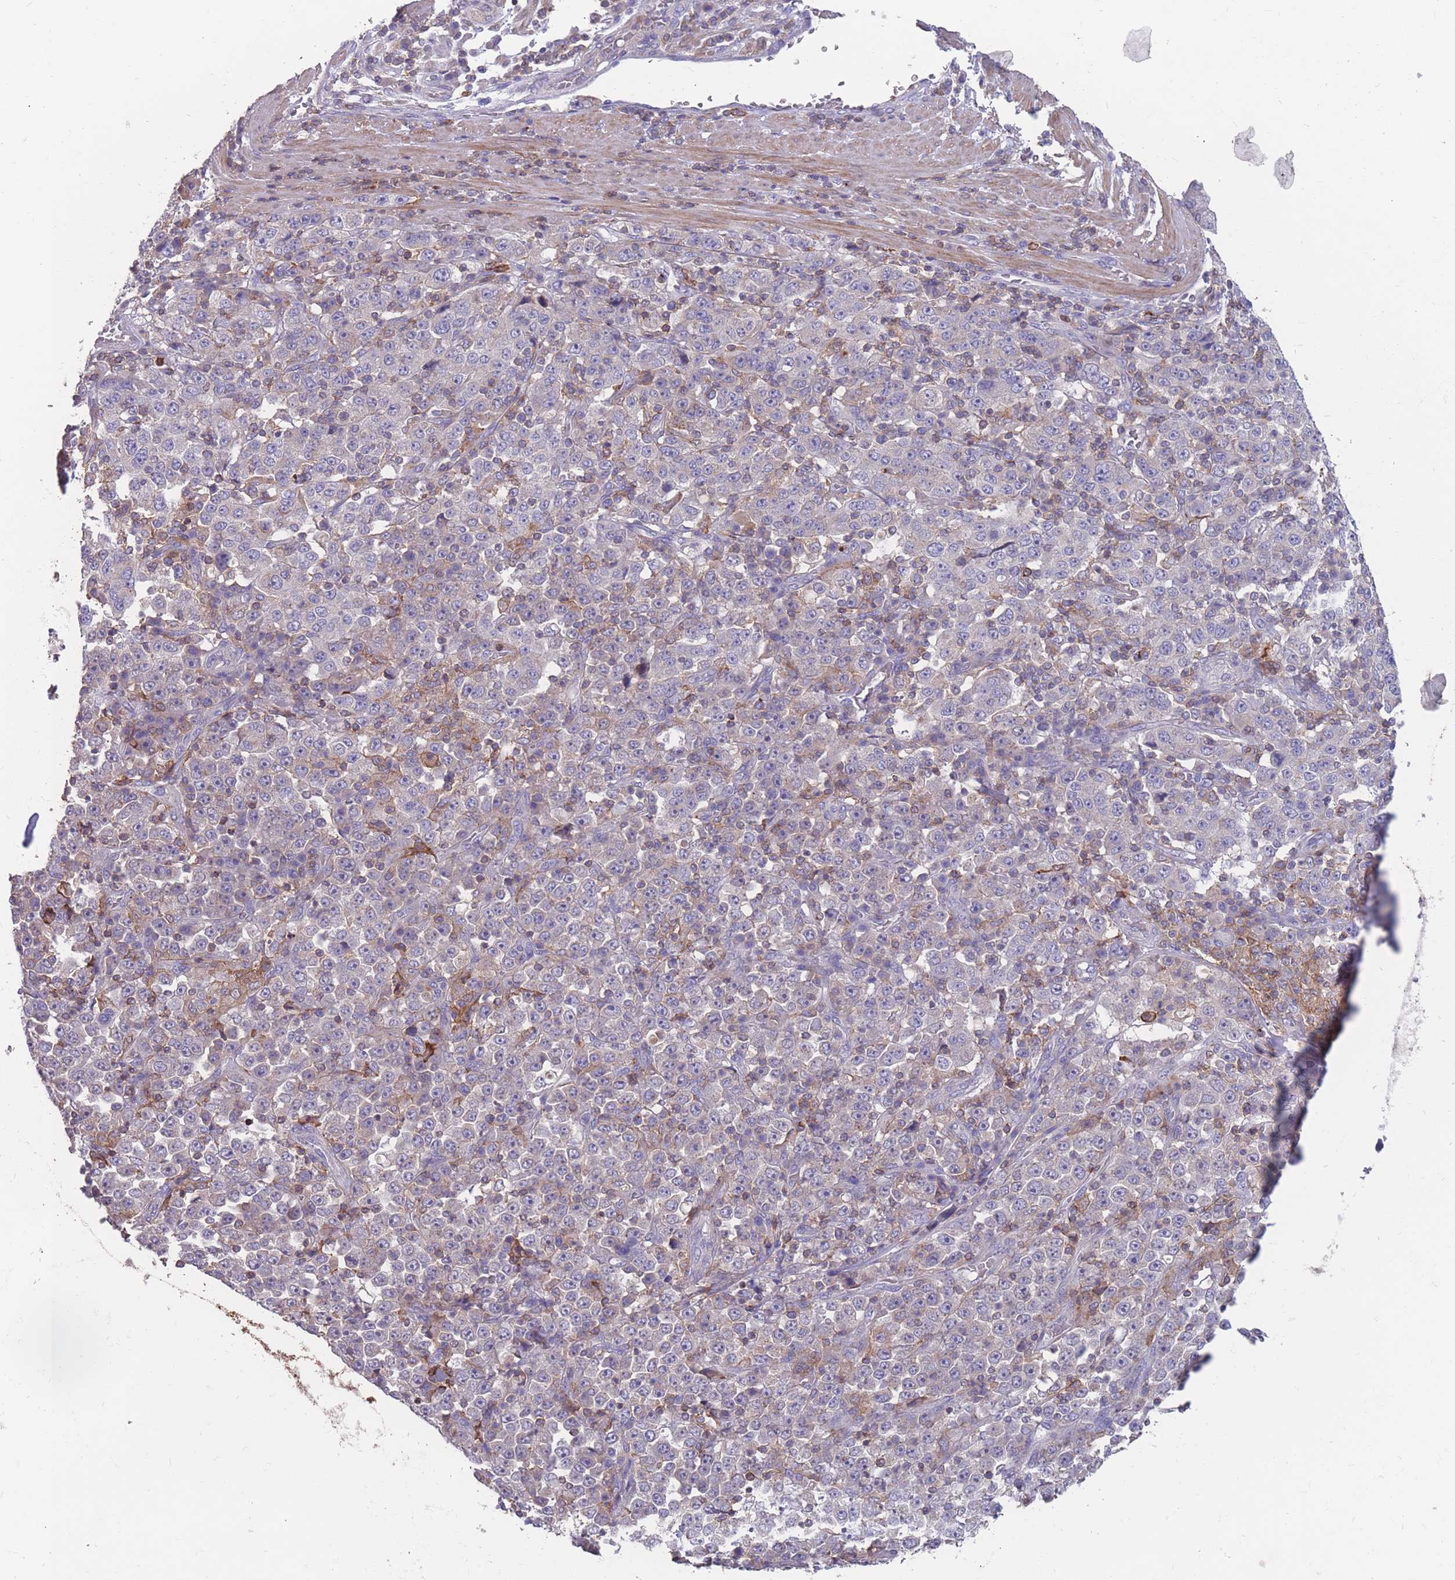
{"staining": {"intensity": "negative", "quantity": "none", "location": "none"}, "tissue": "stomach cancer", "cell_type": "Tumor cells", "image_type": "cancer", "snomed": [{"axis": "morphology", "description": "Normal tissue, NOS"}, {"axis": "morphology", "description": "Adenocarcinoma, NOS"}, {"axis": "topography", "description": "Stomach, upper"}, {"axis": "topography", "description": "Stomach"}], "caption": "Immunohistochemistry photomicrograph of neoplastic tissue: stomach cancer (adenocarcinoma) stained with DAB (3,3'-diaminobenzidine) displays no significant protein staining in tumor cells.", "gene": "CD33", "patient": {"sex": "male", "age": 59}}